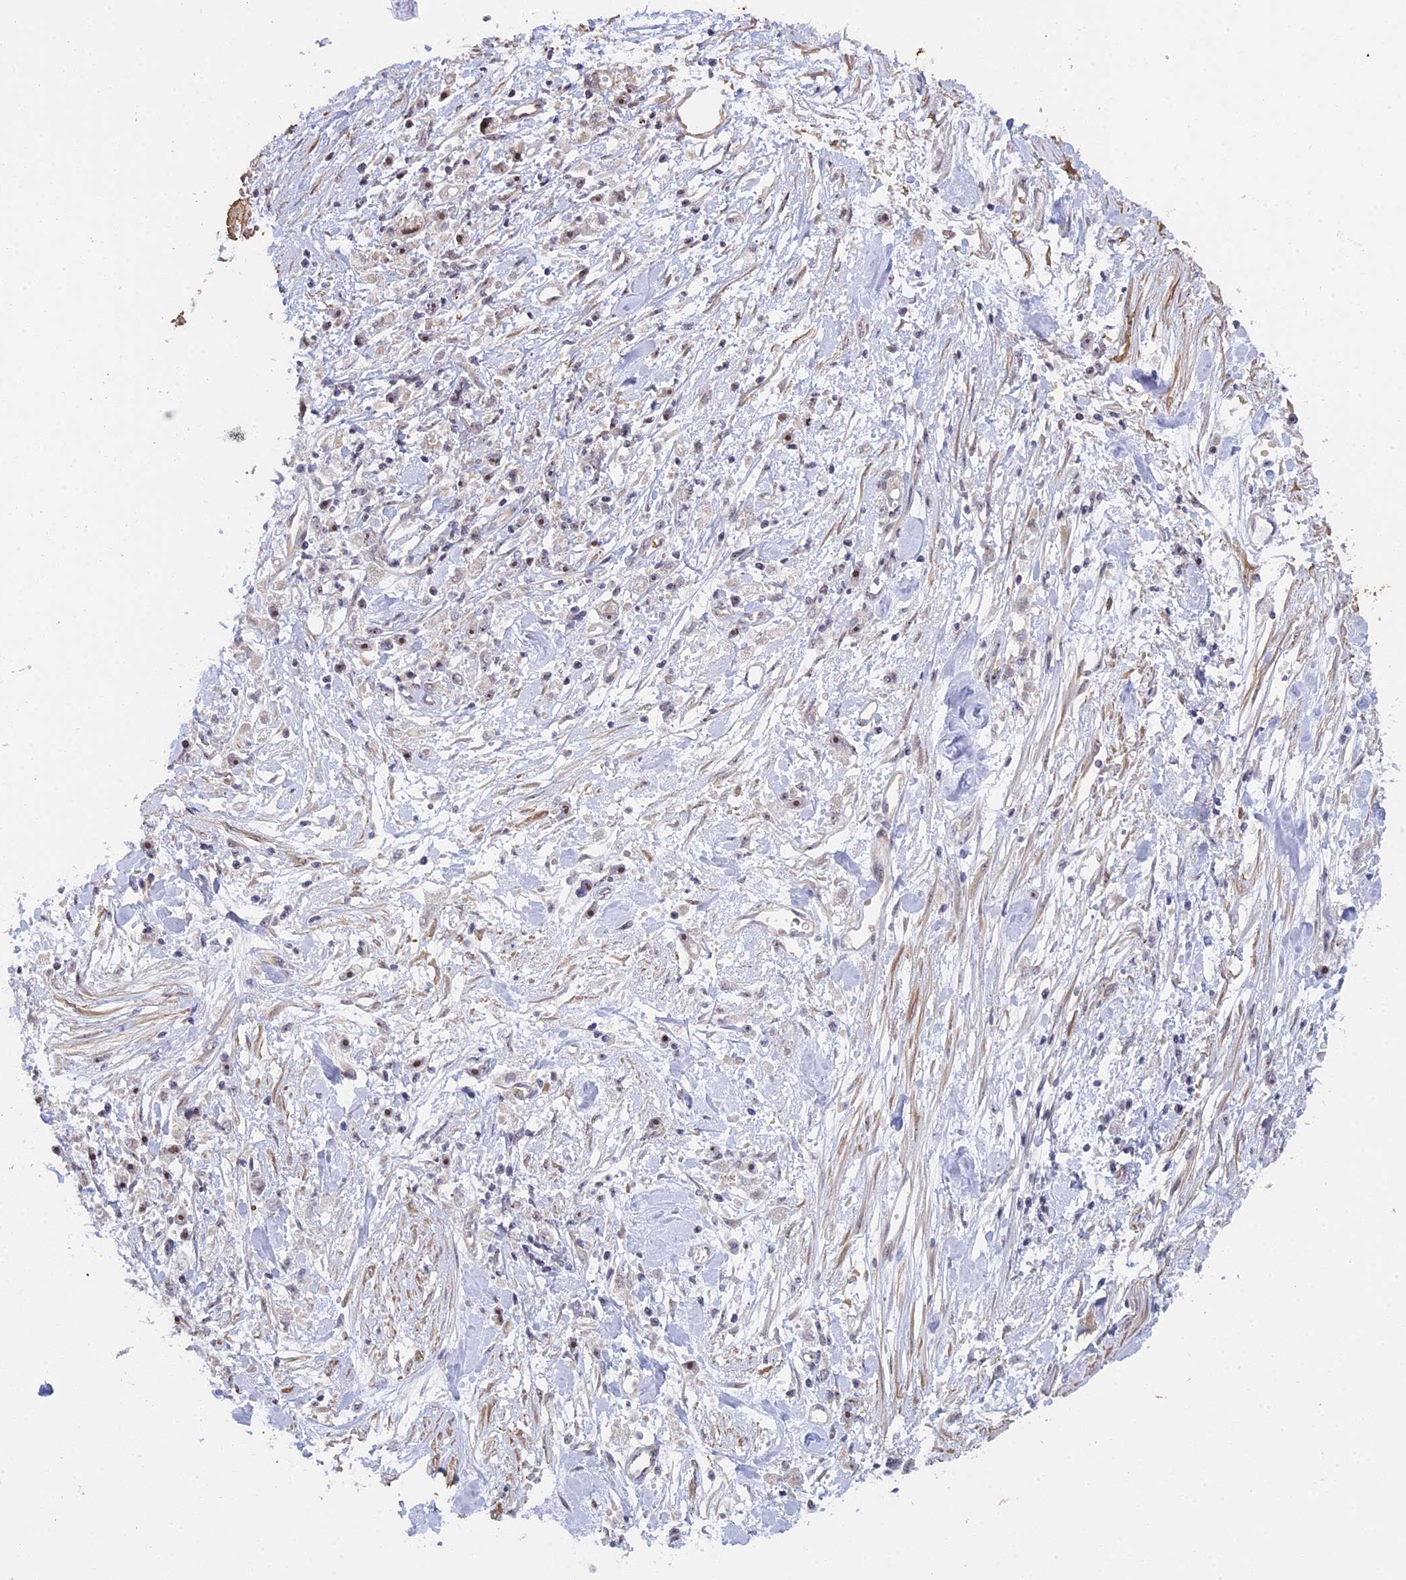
{"staining": {"intensity": "weak", "quantity": "25%-75%", "location": "nuclear"}, "tissue": "stomach cancer", "cell_type": "Tumor cells", "image_type": "cancer", "snomed": [{"axis": "morphology", "description": "Adenocarcinoma, NOS"}, {"axis": "topography", "description": "Stomach"}], "caption": "Immunohistochemistry photomicrograph of stomach cancer stained for a protein (brown), which reveals low levels of weak nuclear staining in about 25%-75% of tumor cells.", "gene": "MGA", "patient": {"sex": "female", "age": 59}}